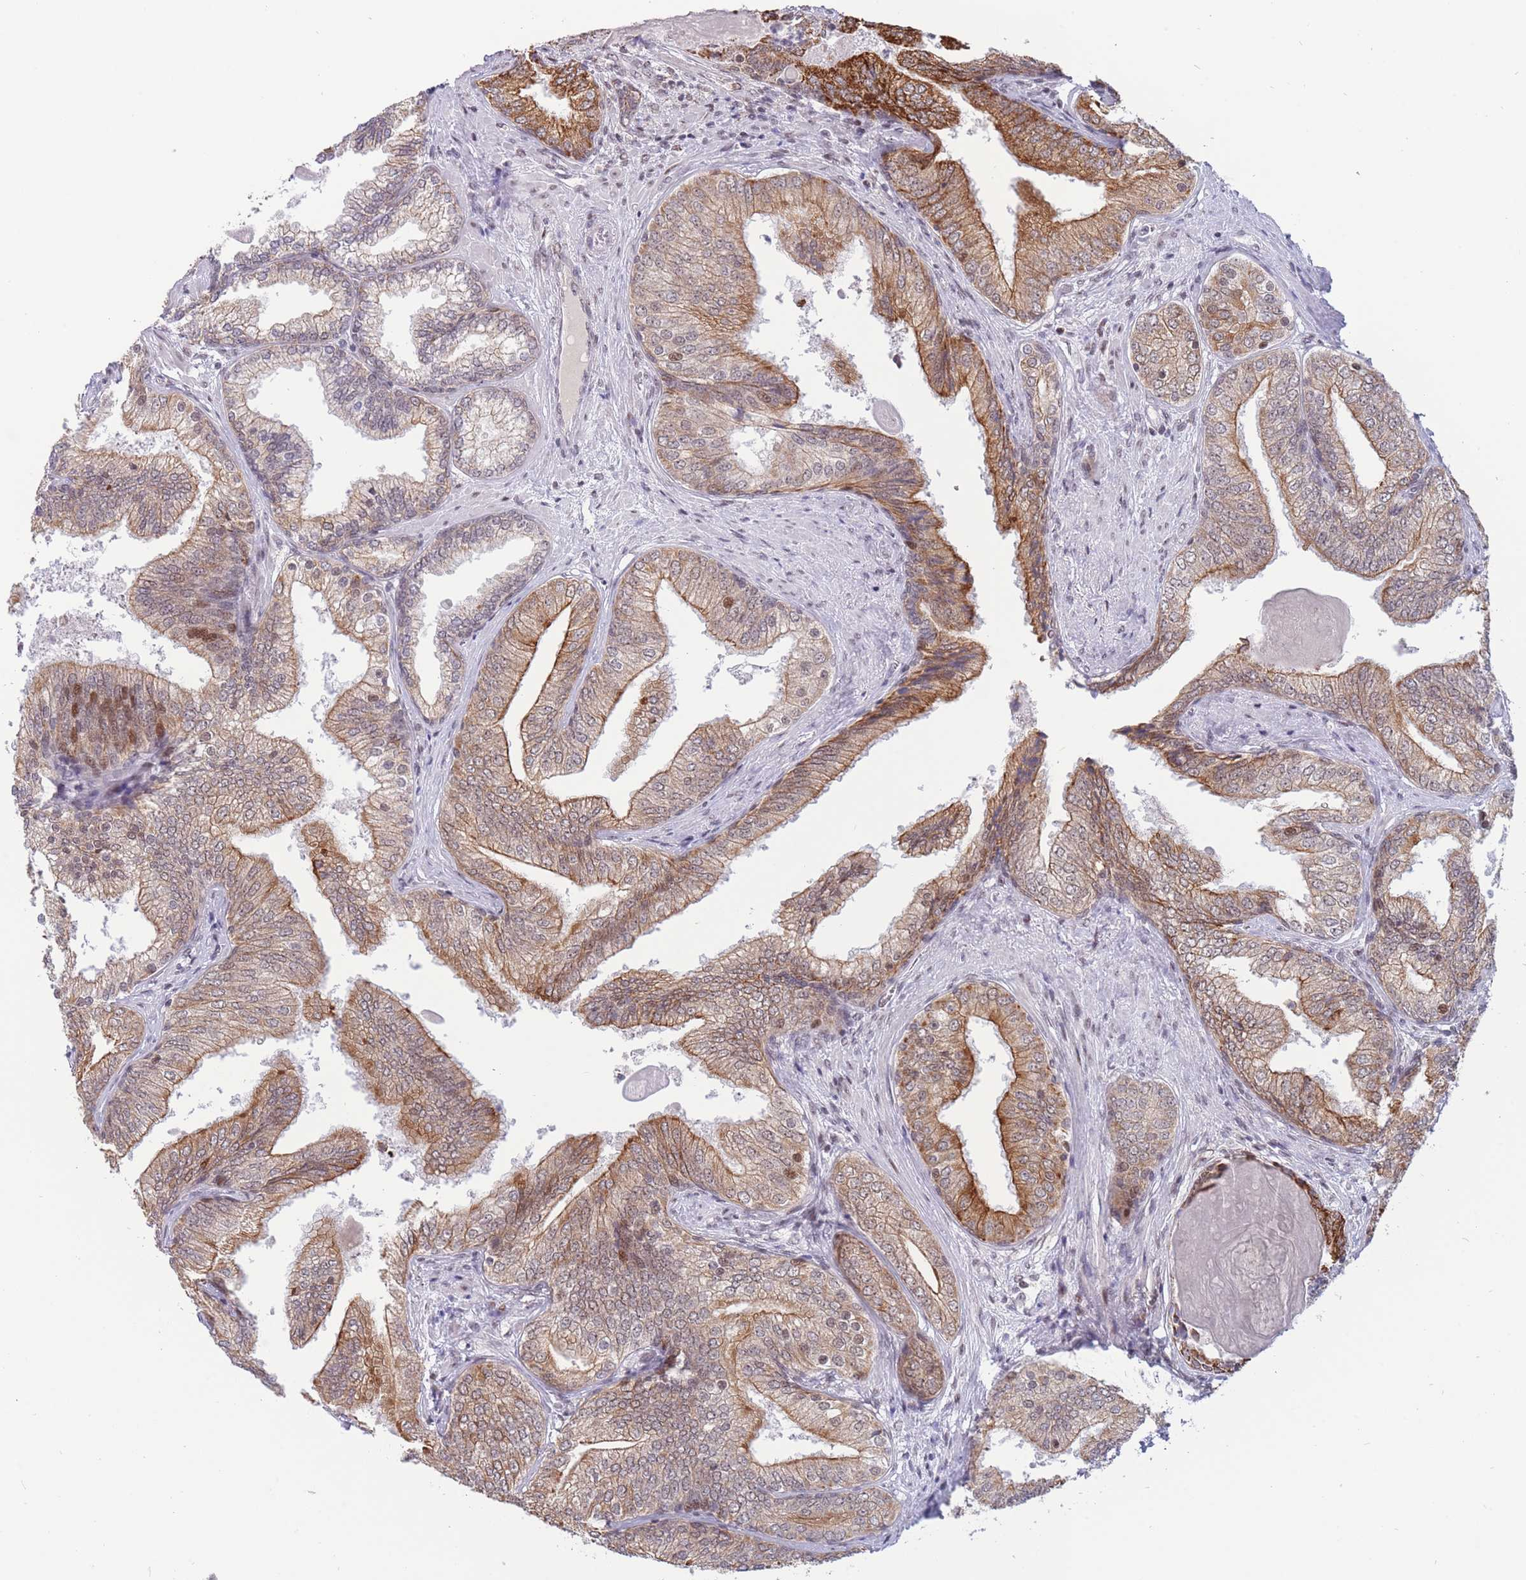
{"staining": {"intensity": "moderate", "quantity": ">75%", "location": "cytoplasmic/membranous,nuclear"}, "tissue": "prostate cancer", "cell_type": "Tumor cells", "image_type": "cancer", "snomed": [{"axis": "morphology", "description": "Adenocarcinoma, High grade"}, {"axis": "topography", "description": "Prostate"}], "caption": "About >75% of tumor cells in human prostate cancer demonstrate moderate cytoplasmic/membranous and nuclear protein staining as visualized by brown immunohistochemical staining.", "gene": "TARBP2", "patient": {"sex": "male", "age": 63}}